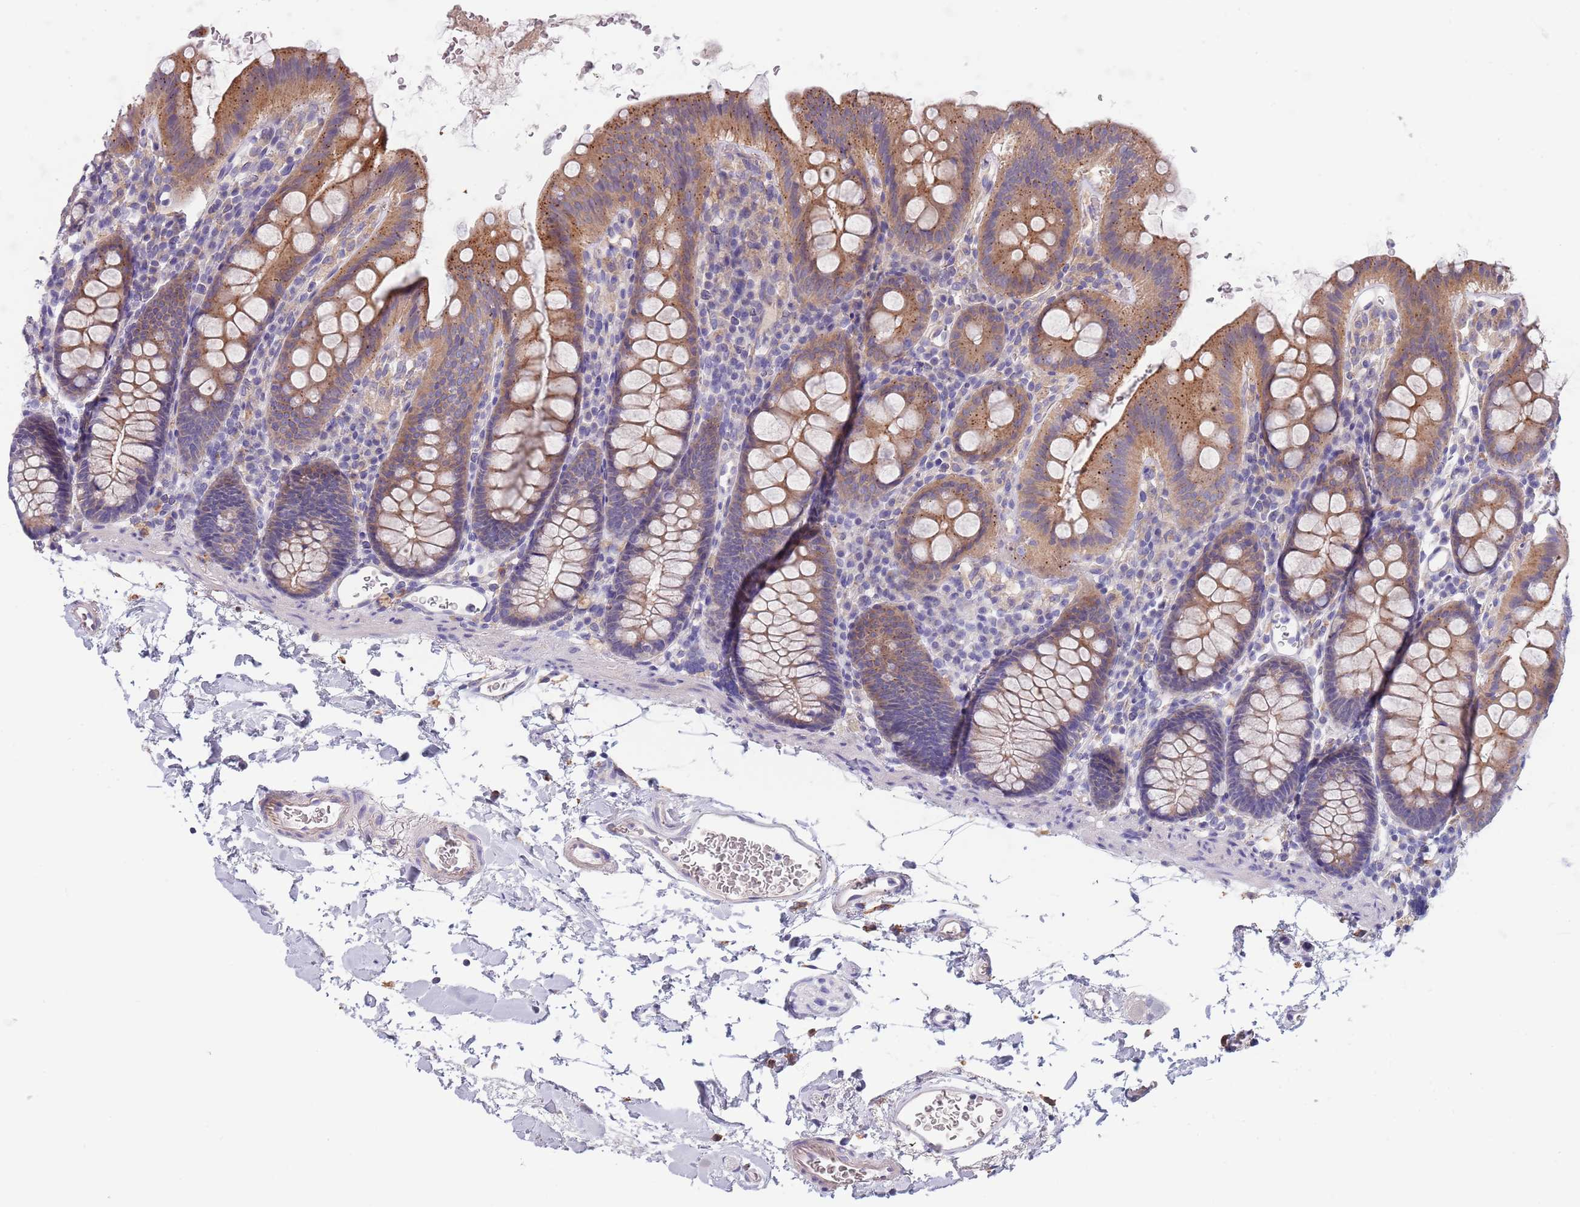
{"staining": {"intensity": "weak", "quantity": "<25%", "location": "cytoplasmic/membranous"}, "tissue": "colon", "cell_type": "Endothelial cells", "image_type": "normal", "snomed": [{"axis": "morphology", "description": "Normal tissue, NOS"}, {"axis": "topography", "description": "Colon"}], "caption": "An IHC histopathology image of unremarkable colon is shown. There is no staining in endothelial cells of colon. (DAB immunohistochemistry (IHC), high magnification).", "gene": "MAN1C1", "patient": {"sex": "male", "age": 75}}